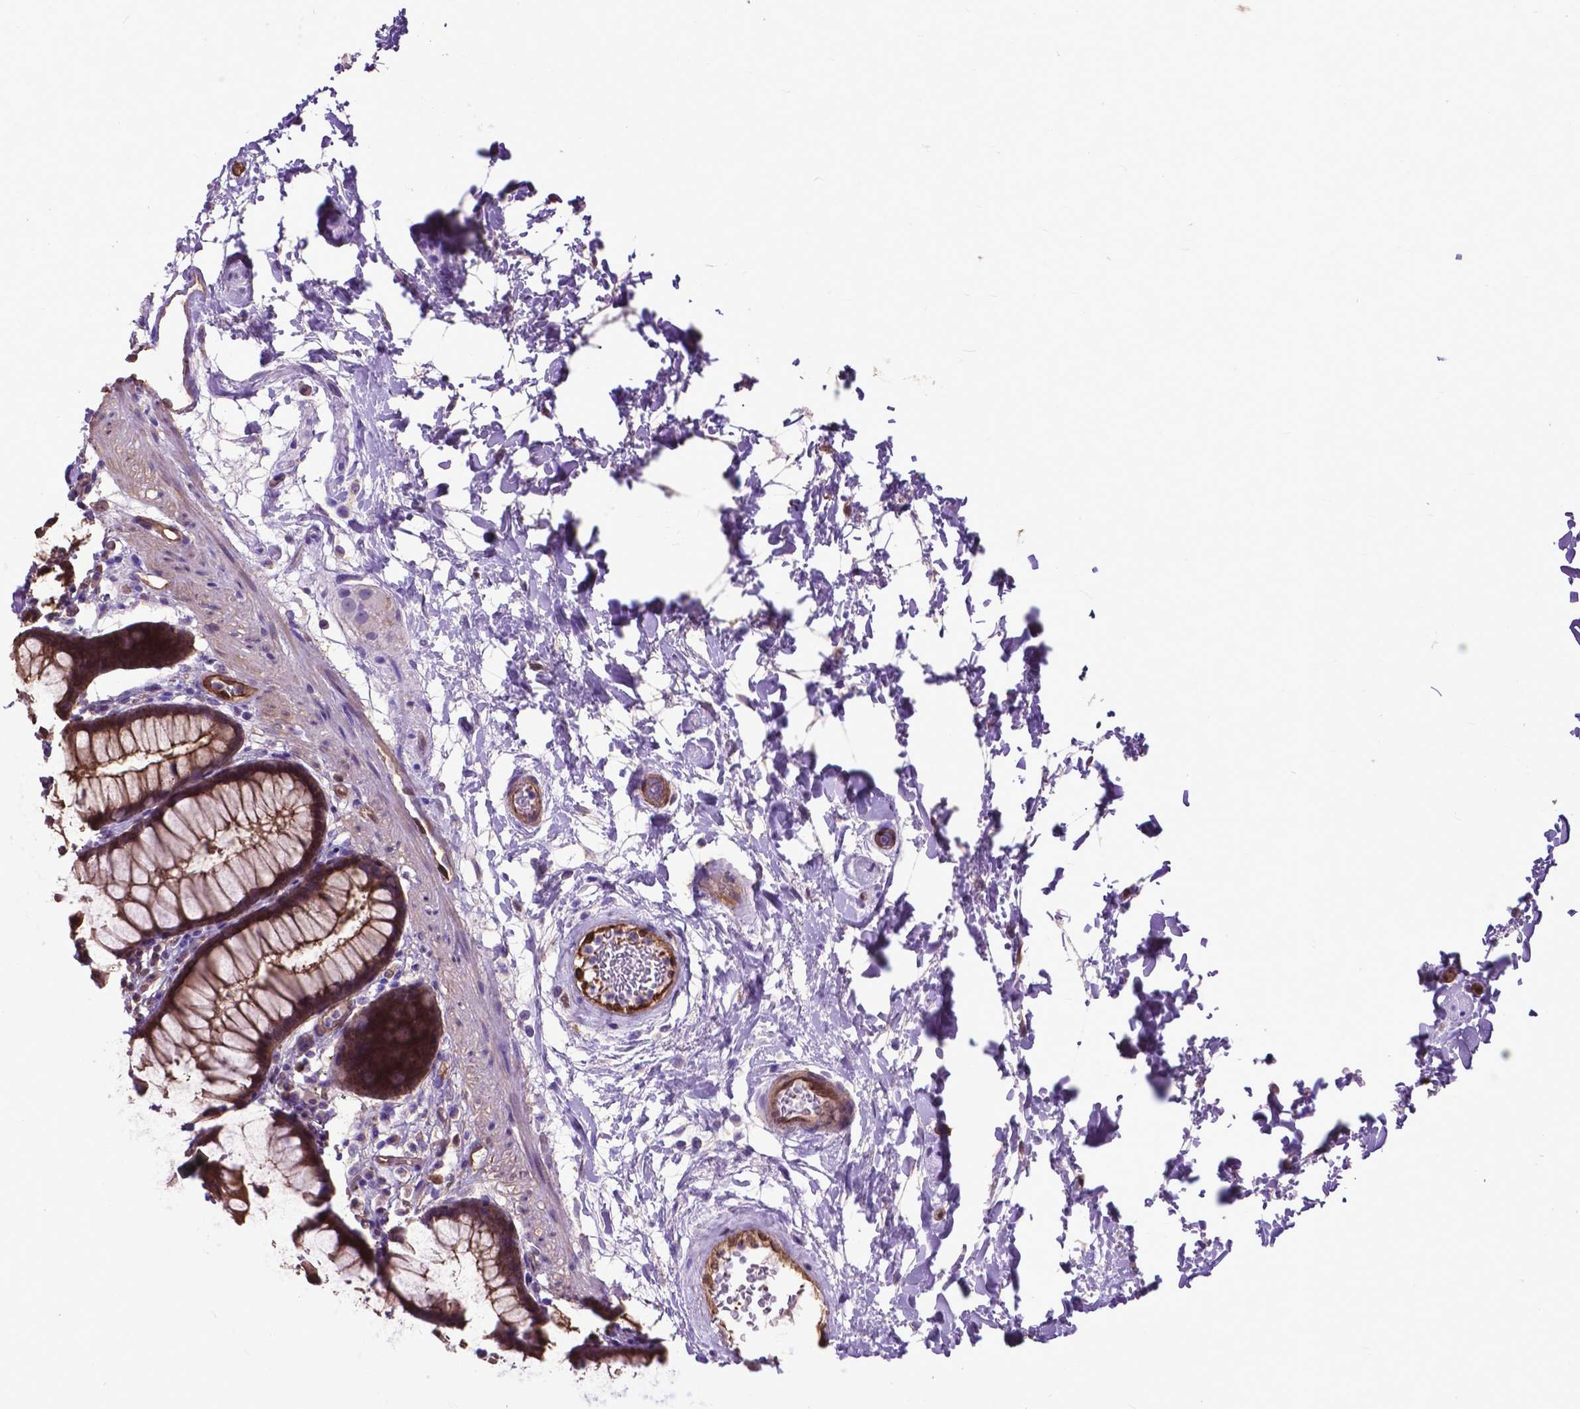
{"staining": {"intensity": "moderate", "quantity": ">75%", "location": "cytoplasmic/membranous,nuclear"}, "tissue": "rectum", "cell_type": "Glandular cells", "image_type": "normal", "snomed": [{"axis": "morphology", "description": "Normal tissue, NOS"}, {"axis": "topography", "description": "Rectum"}], "caption": "This is a histology image of immunohistochemistry (IHC) staining of normal rectum, which shows moderate staining in the cytoplasmic/membranous,nuclear of glandular cells.", "gene": "PDLIM1", "patient": {"sex": "male", "age": 72}}